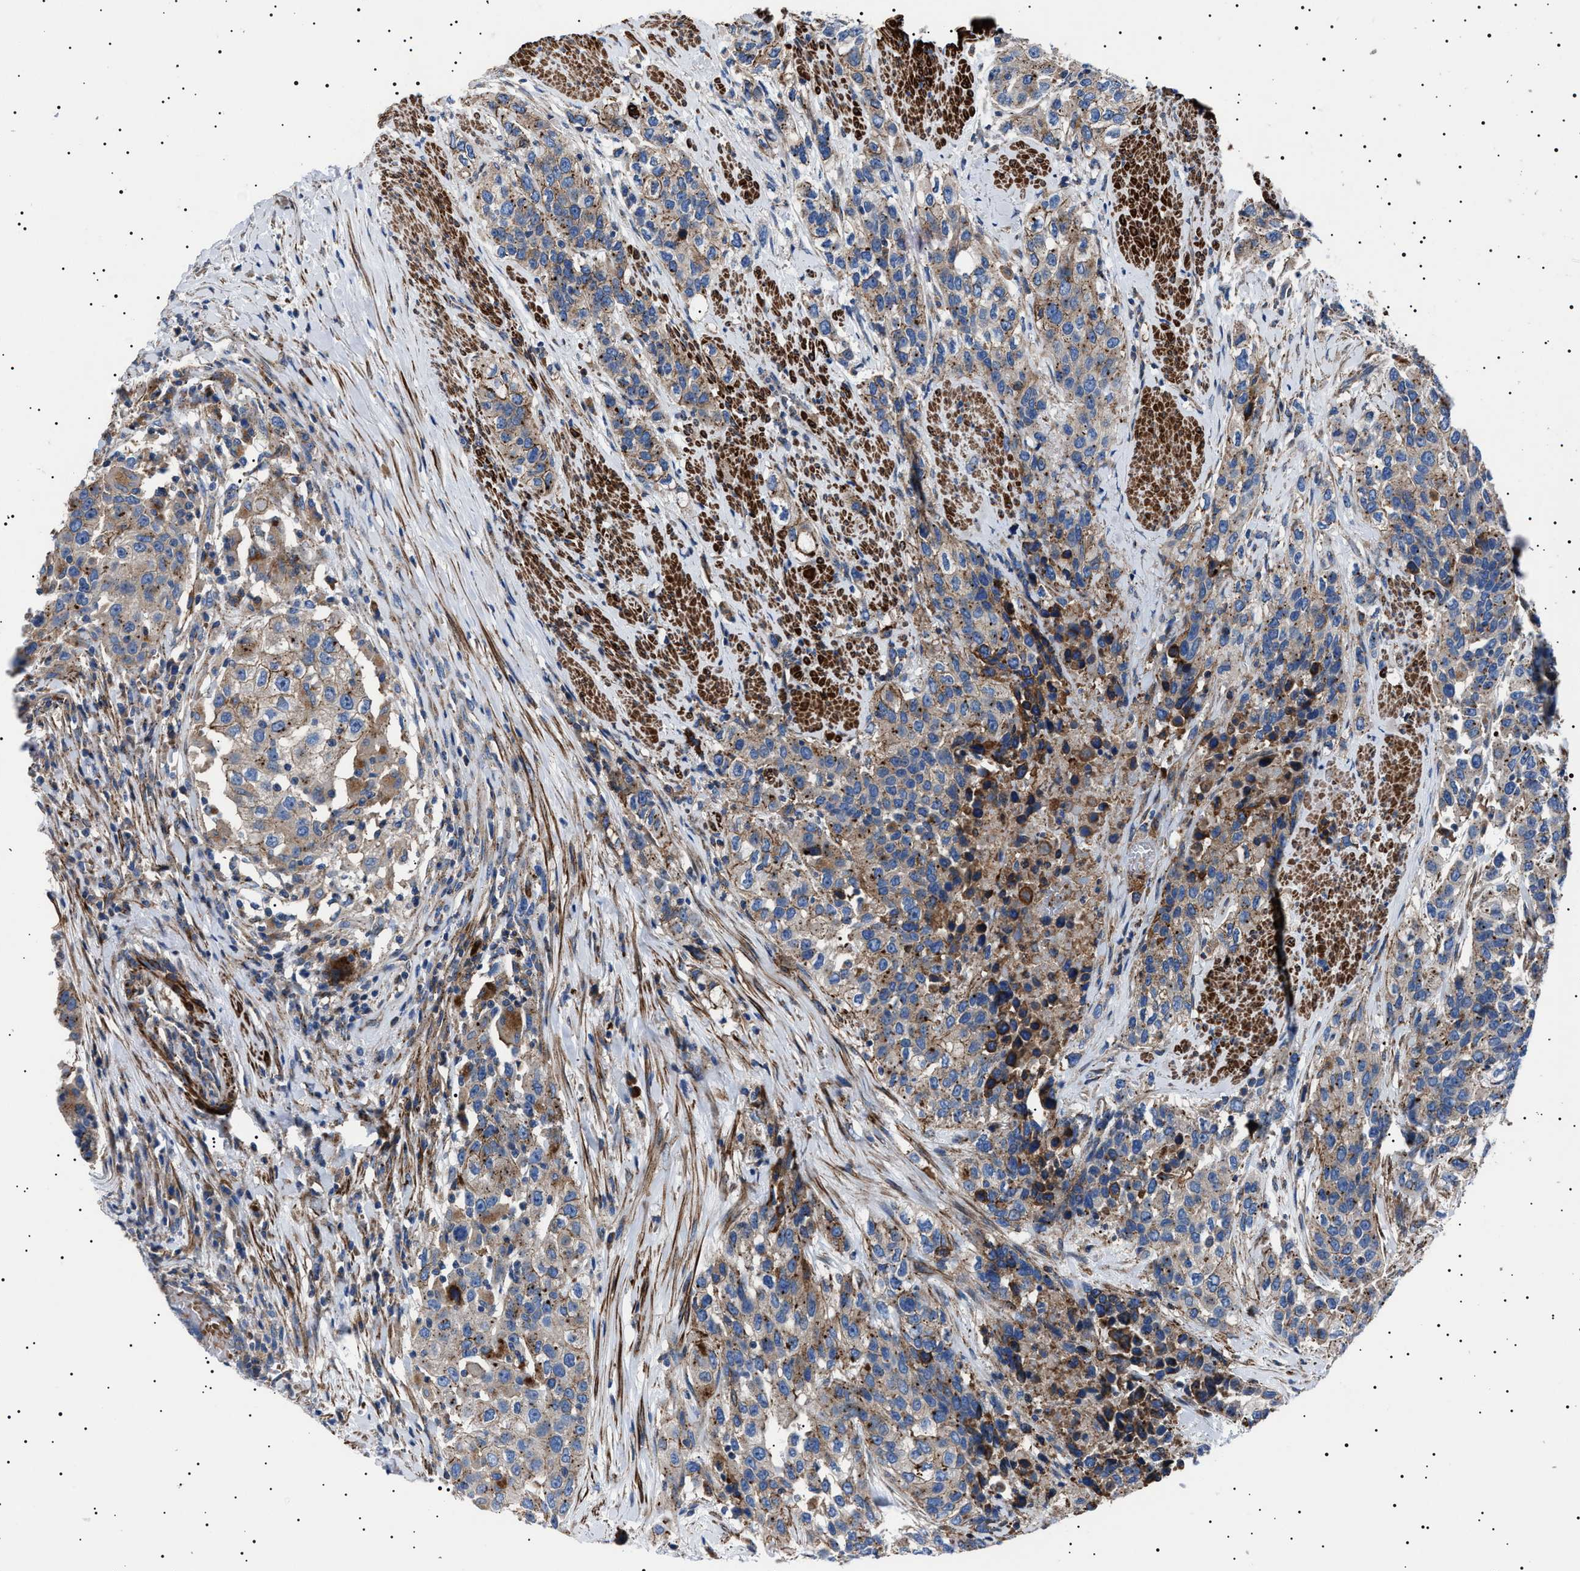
{"staining": {"intensity": "weak", "quantity": ">75%", "location": "cytoplasmic/membranous"}, "tissue": "urothelial cancer", "cell_type": "Tumor cells", "image_type": "cancer", "snomed": [{"axis": "morphology", "description": "Urothelial carcinoma, High grade"}, {"axis": "topography", "description": "Urinary bladder"}], "caption": "DAB immunohistochemical staining of human urothelial carcinoma (high-grade) demonstrates weak cytoplasmic/membranous protein expression in about >75% of tumor cells.", "gene": "NEU1", "patient": {"sex": "female", "age": 80}}